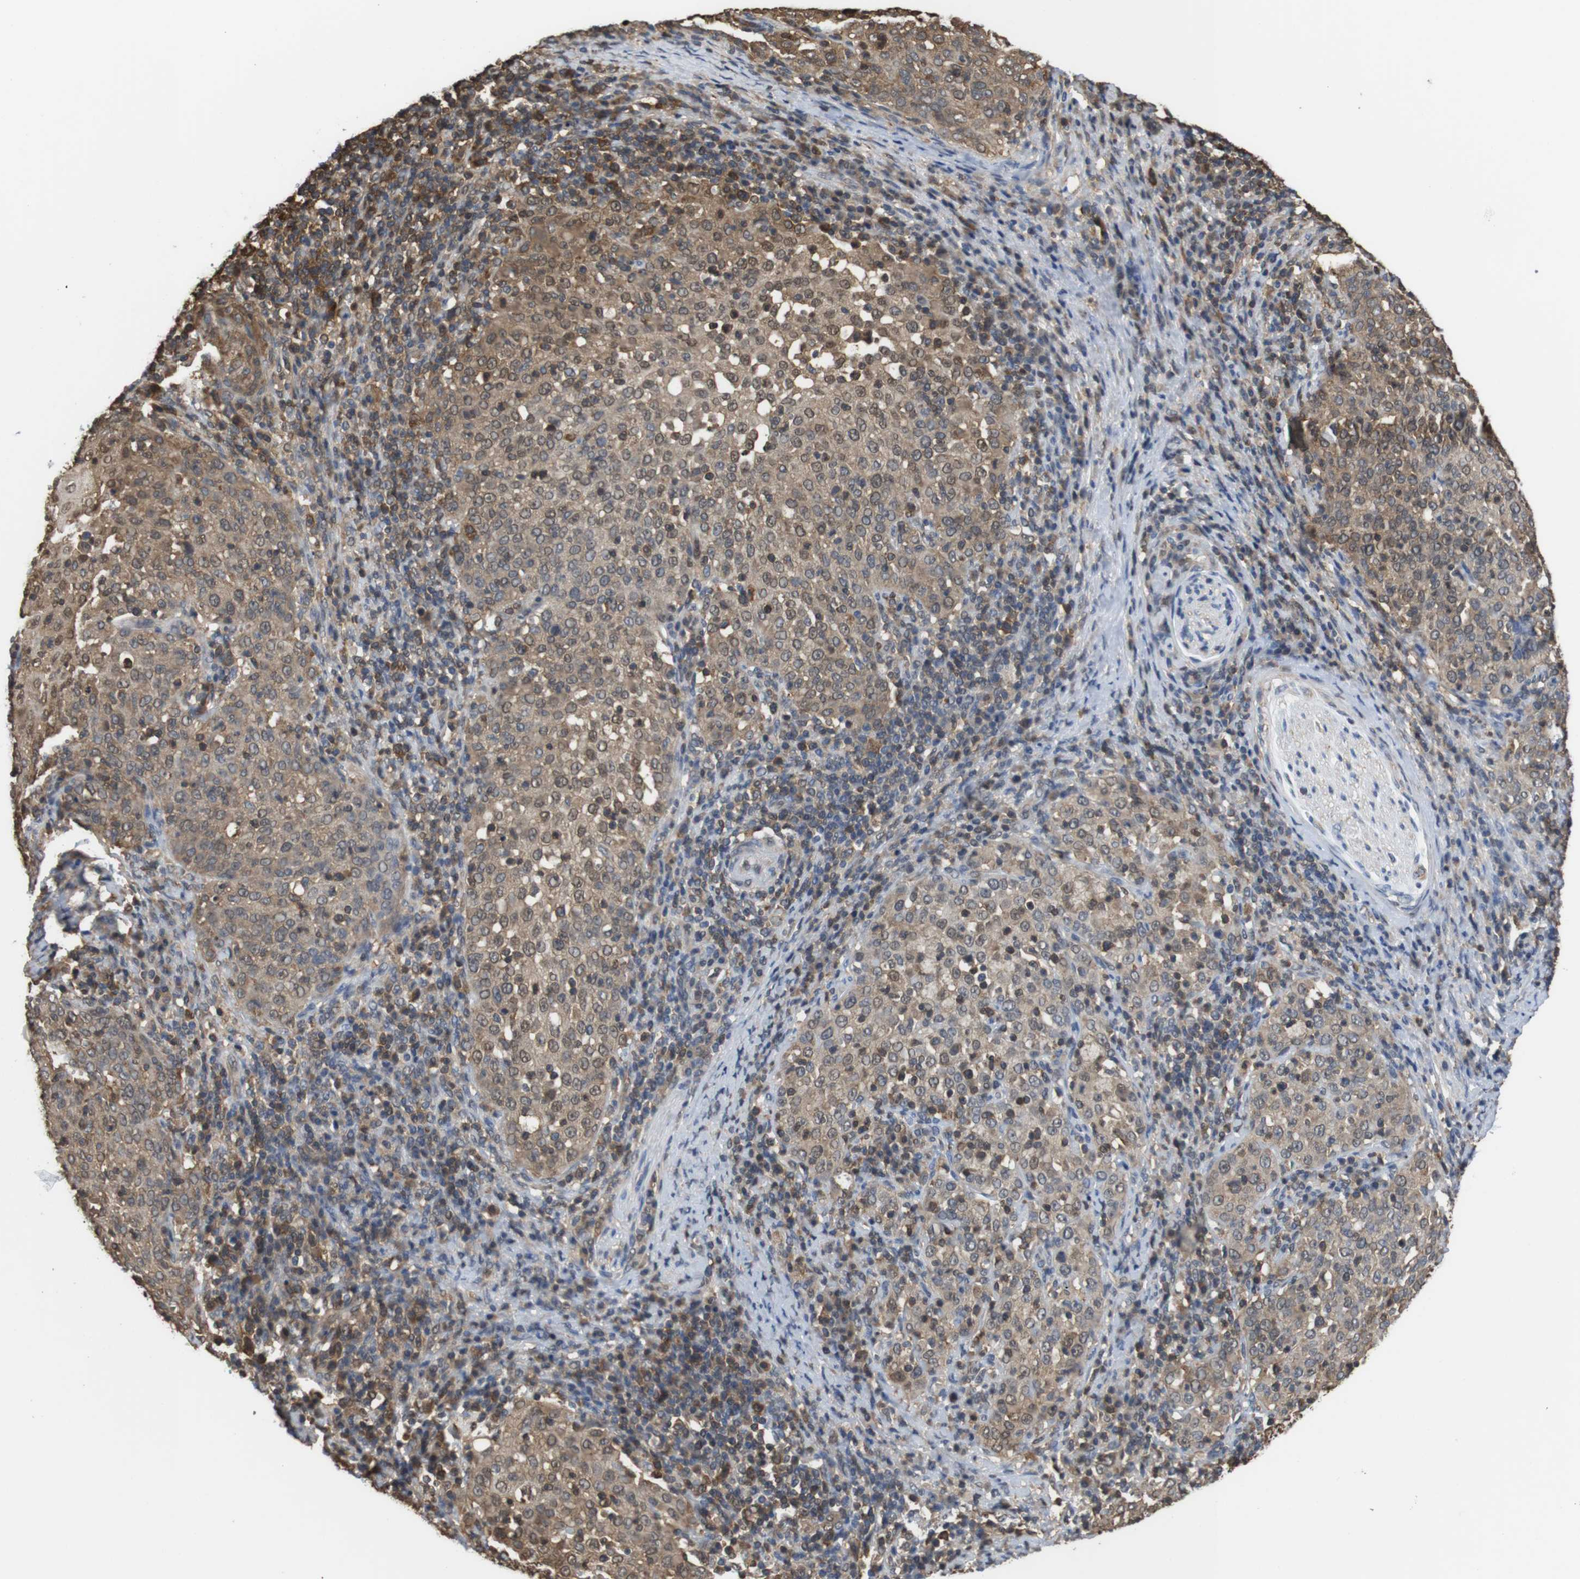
{"staining": {"intensity": "moderate", "quantity": ">75%", "location": "cytoplasmic/membranous,nuclear"}, "tissue": "cervical cancer", "cell_type": "Tumor cells", "image_type": "cancer", "snomed": [{"axis": "morphology", "description": "Squamous cell carcinoma, NOS"}, {"axis": "topography", "description": "Cervix"}], "caption": "Protein analysis of cervical cancer (squamous cell carcinoma) tissue reveals moderate cytoplasmic/membranous and nuclear positivity in approximately >75% of tumor cells. The staining is performed using DAB brown chromogen to label protein expression. The nuclei are counter-stained blue using hematoxylin.", "gene": "LDHA", "patient": {"sex": "female", "age": 51}}